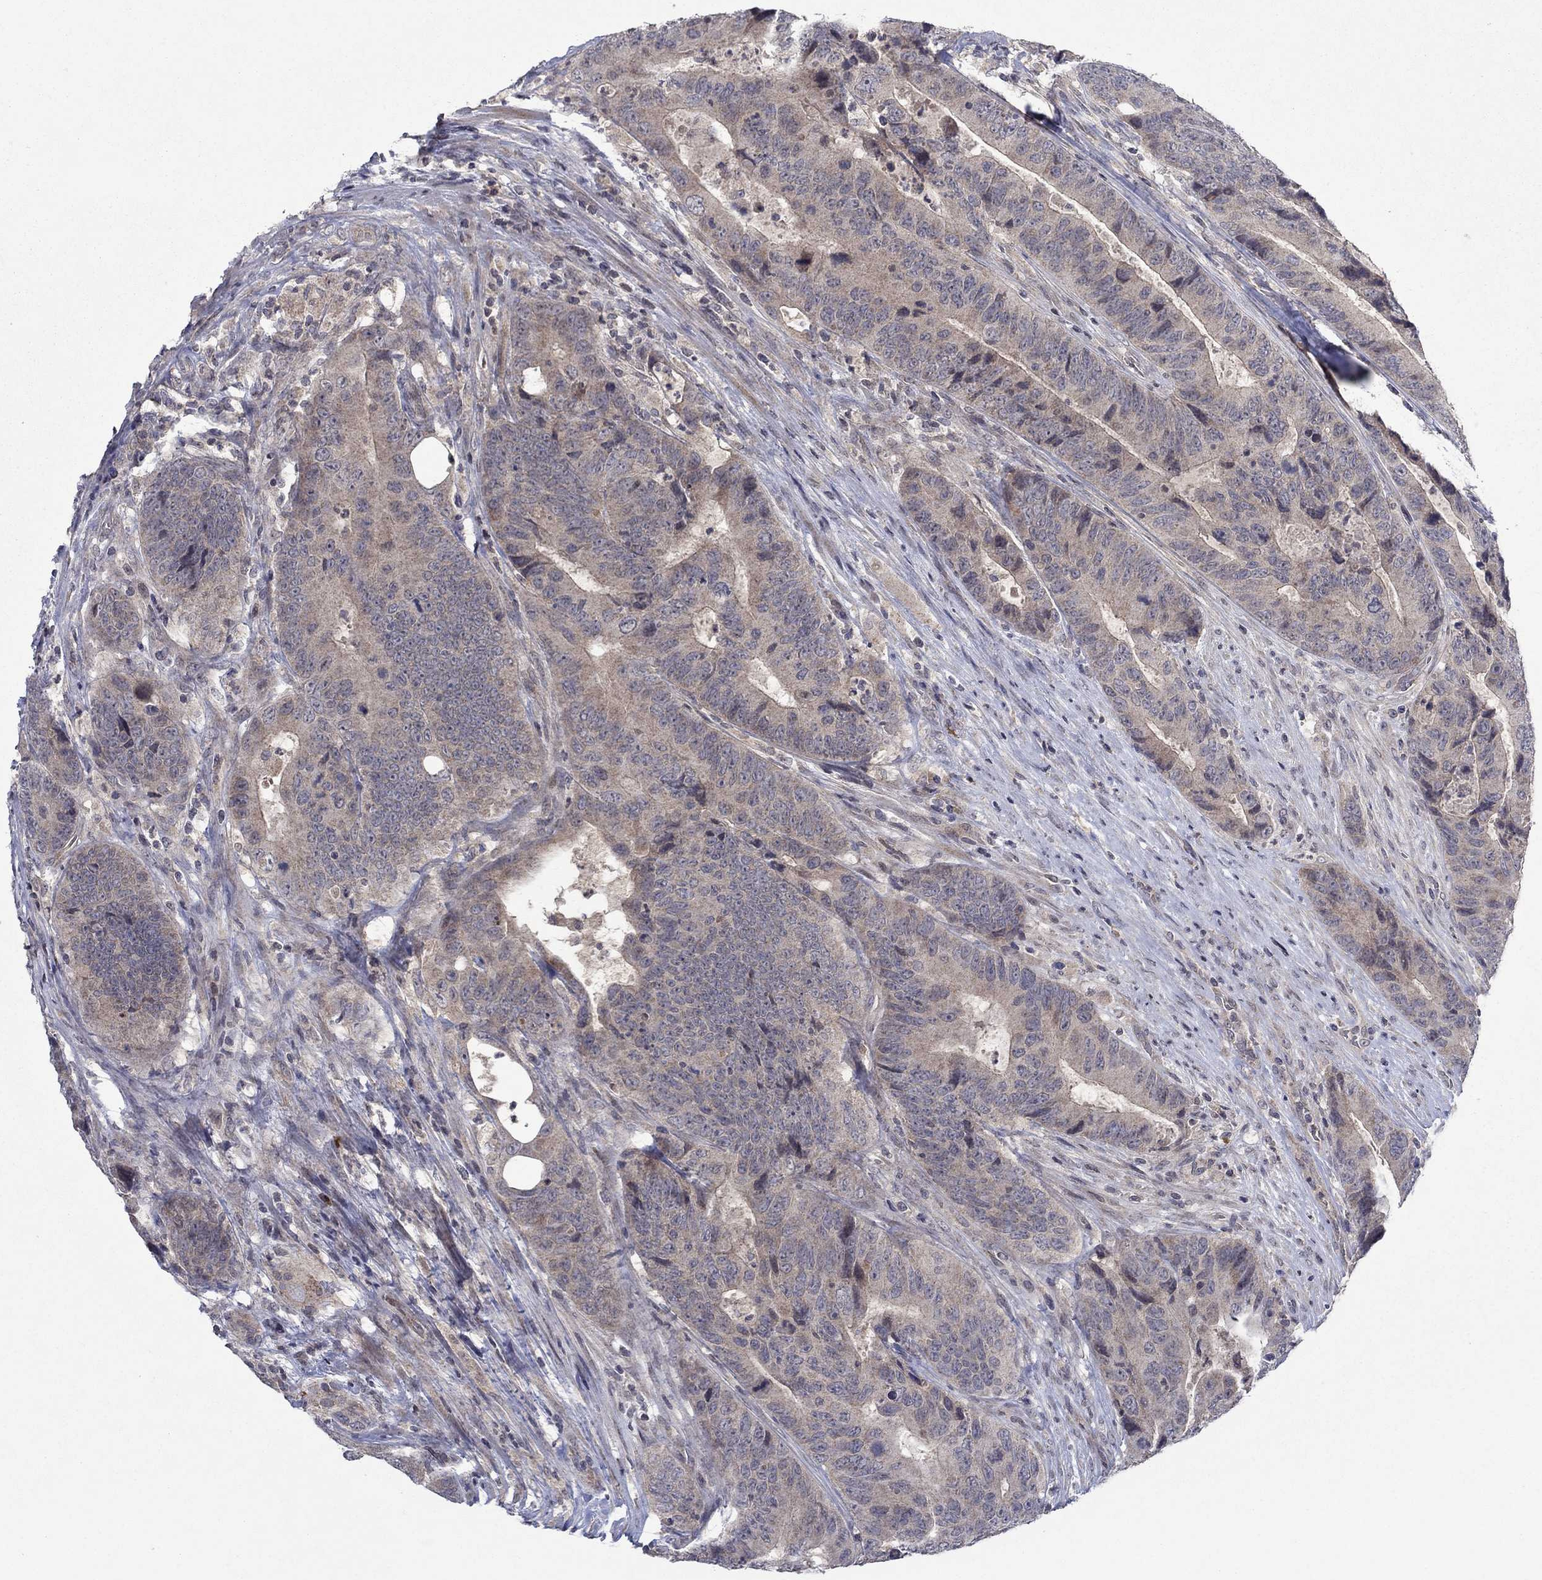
{"staining": {"intensity": "weak", "quantity": "25%-75%", "location": "cytoplasmic/membranous"}, "tissue": "colorectal cancer", "cell_type": "Tumor cells", "image_type": "cancer", "snomed": [{"axis": "morphology", "description": "Adenocarcinoma, NOS"}, {"axis": "topography", "description": "Colon"}], "caption": "About 25%-75% of tumor cells in adenocarcinoma (colorectal) demonstrate weak cytoplasmic/membranous protein positivity as visualized by brown immunohistochemical staining.", "gene": "IL4", "patient": {"sex": "female", "age": 56}}